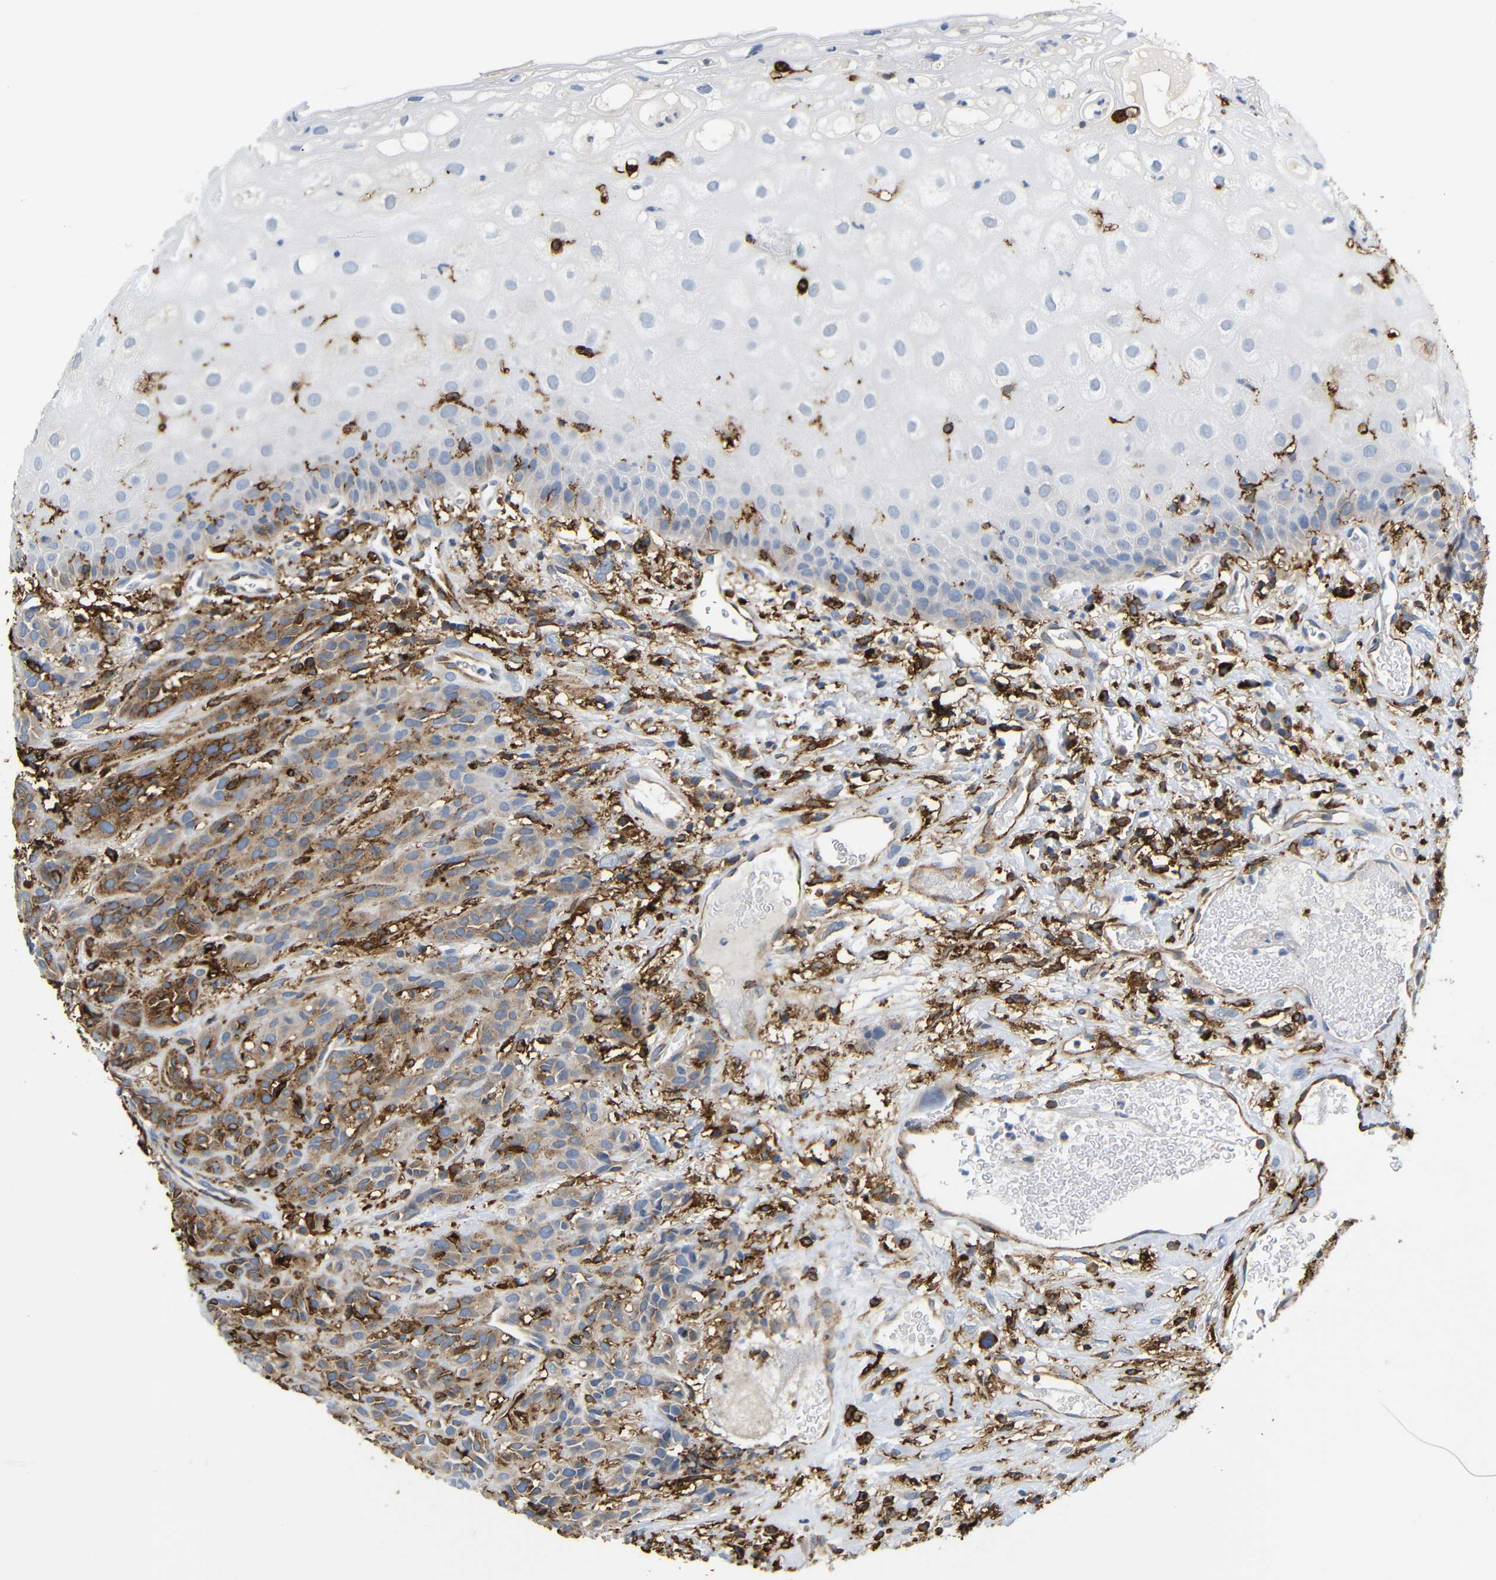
{"staining": {"intensity": "moderate", "quantity": "25%-75%", "location": "cytoplasmic/membranous"}, "tissue": "head and neck cancer", "cell_type": "Tumor cells", "image_type": "cancer", "snomed": [{"axis": "morphology", "description": "Normal tissue, NOS"}, {"axis": "morphology", "description": "Squamous cell carcinoma, NOS"}, {"axis": "topography", "description": "Cartilage tissue"}, {"axis": "topography", "description": "Head-Neck"}], "caption": "The photomicrograph displays a brown stain indicating the presence of a protein in the cytoplasmic/membranous of tumor cells in head and neck cancer.", "gene": "HLA-DQB1", "patient": {"sex": "male", "age": 62}}